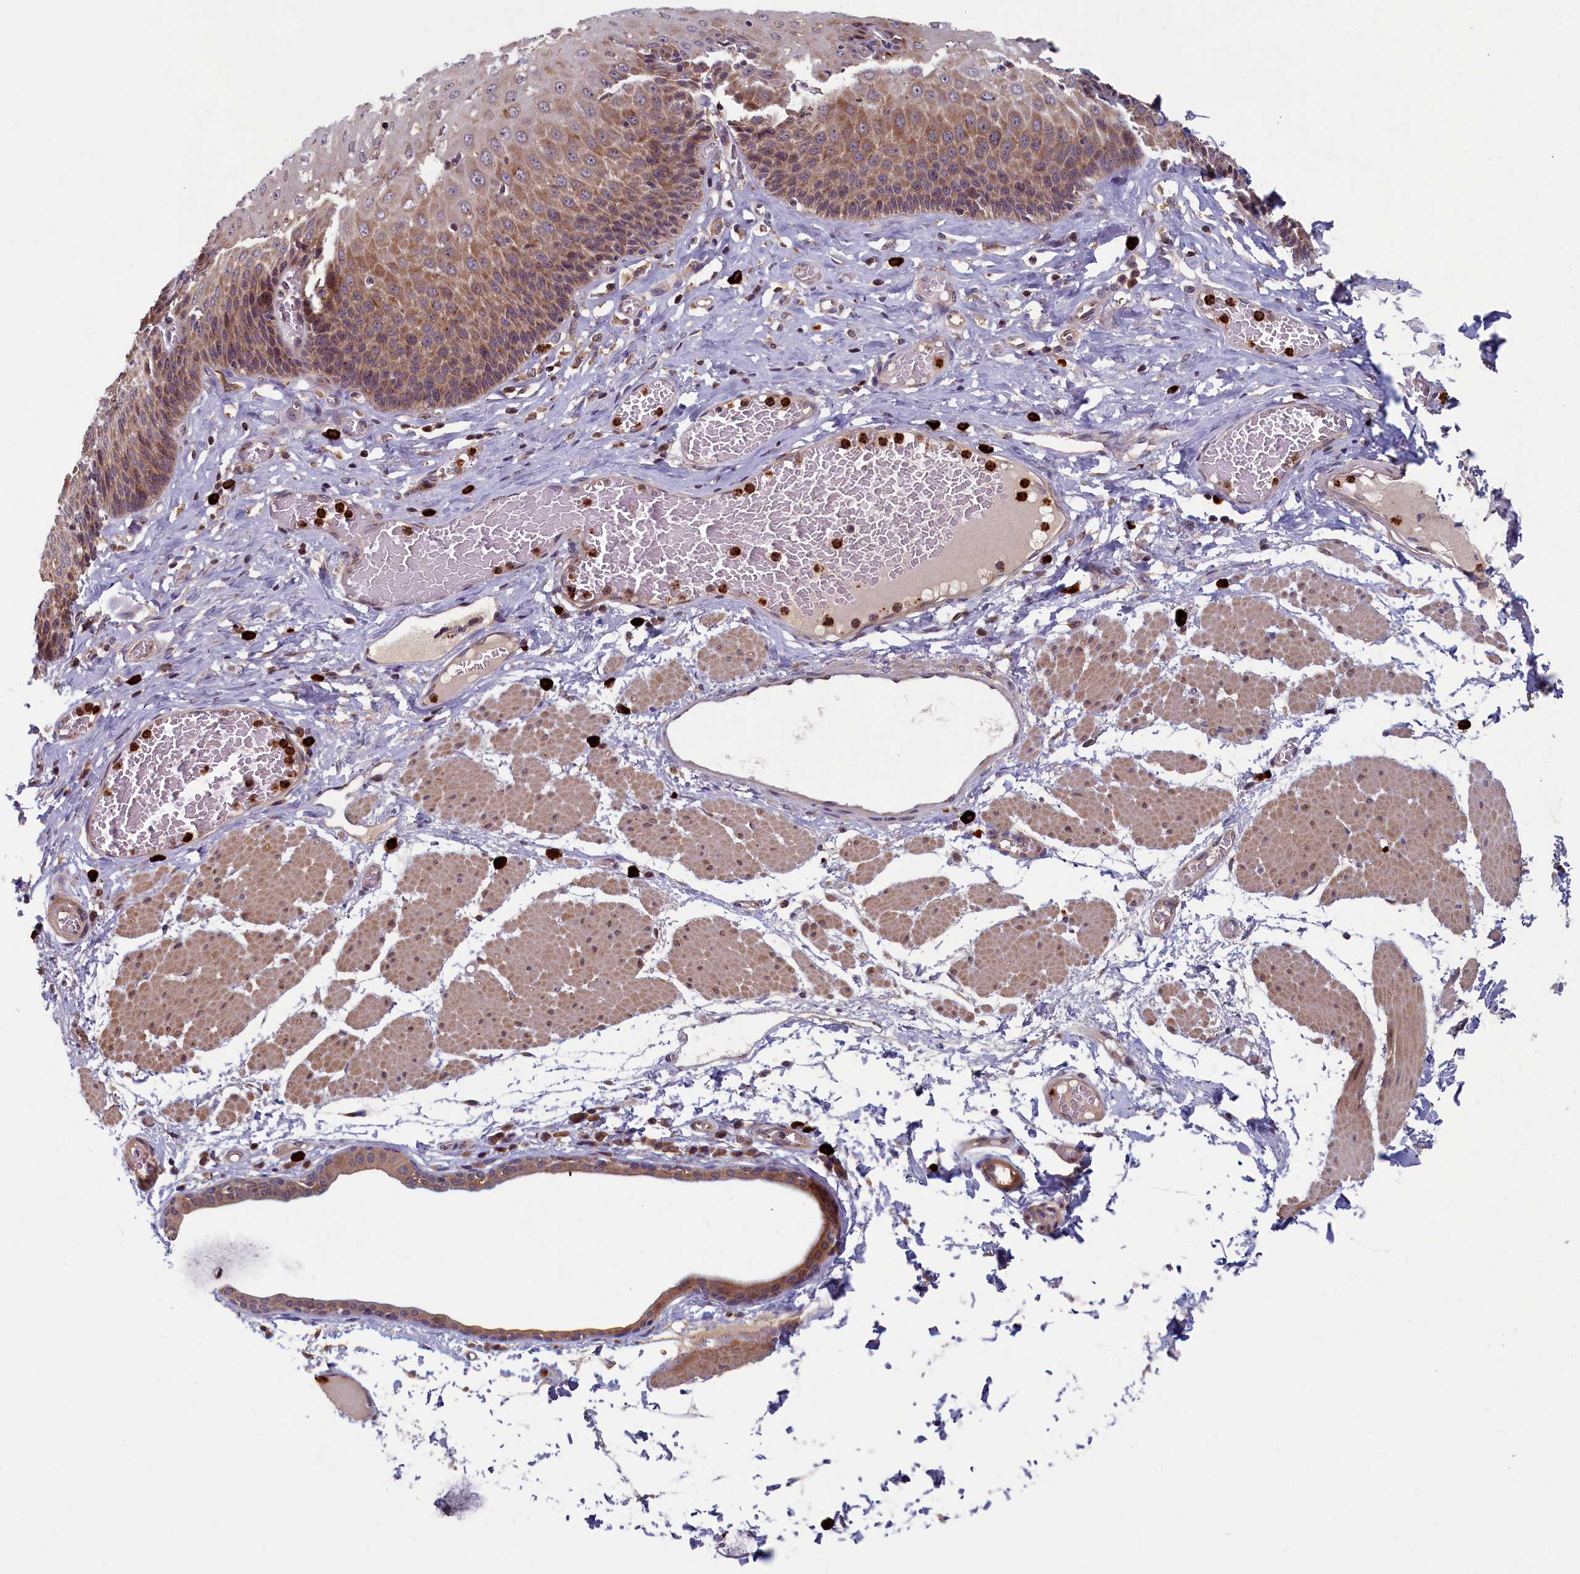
{"staining": {"intensity": "moderate", "quantity": ">75%", "location": "cytoplasmic/membranous"}, "tissue": "esophagus", "cell_type": "Squamous epithelial cells", "image_type": "normal", "snomed": [{"axis": "morphology", "description": "Normal tissue, NOS"}, {"axis": "topography", "description": "Esophagus"}], "caption": "Immunohistochemistry histopathology image of benign human esophagus stained for a protein (brown), which shows medium levels of moderate cytoplasmic/membranous staining in about >75% of squamous epithelial cells.", "gene": "TNK2", "patient": {"sex": "male", "age": 60}}